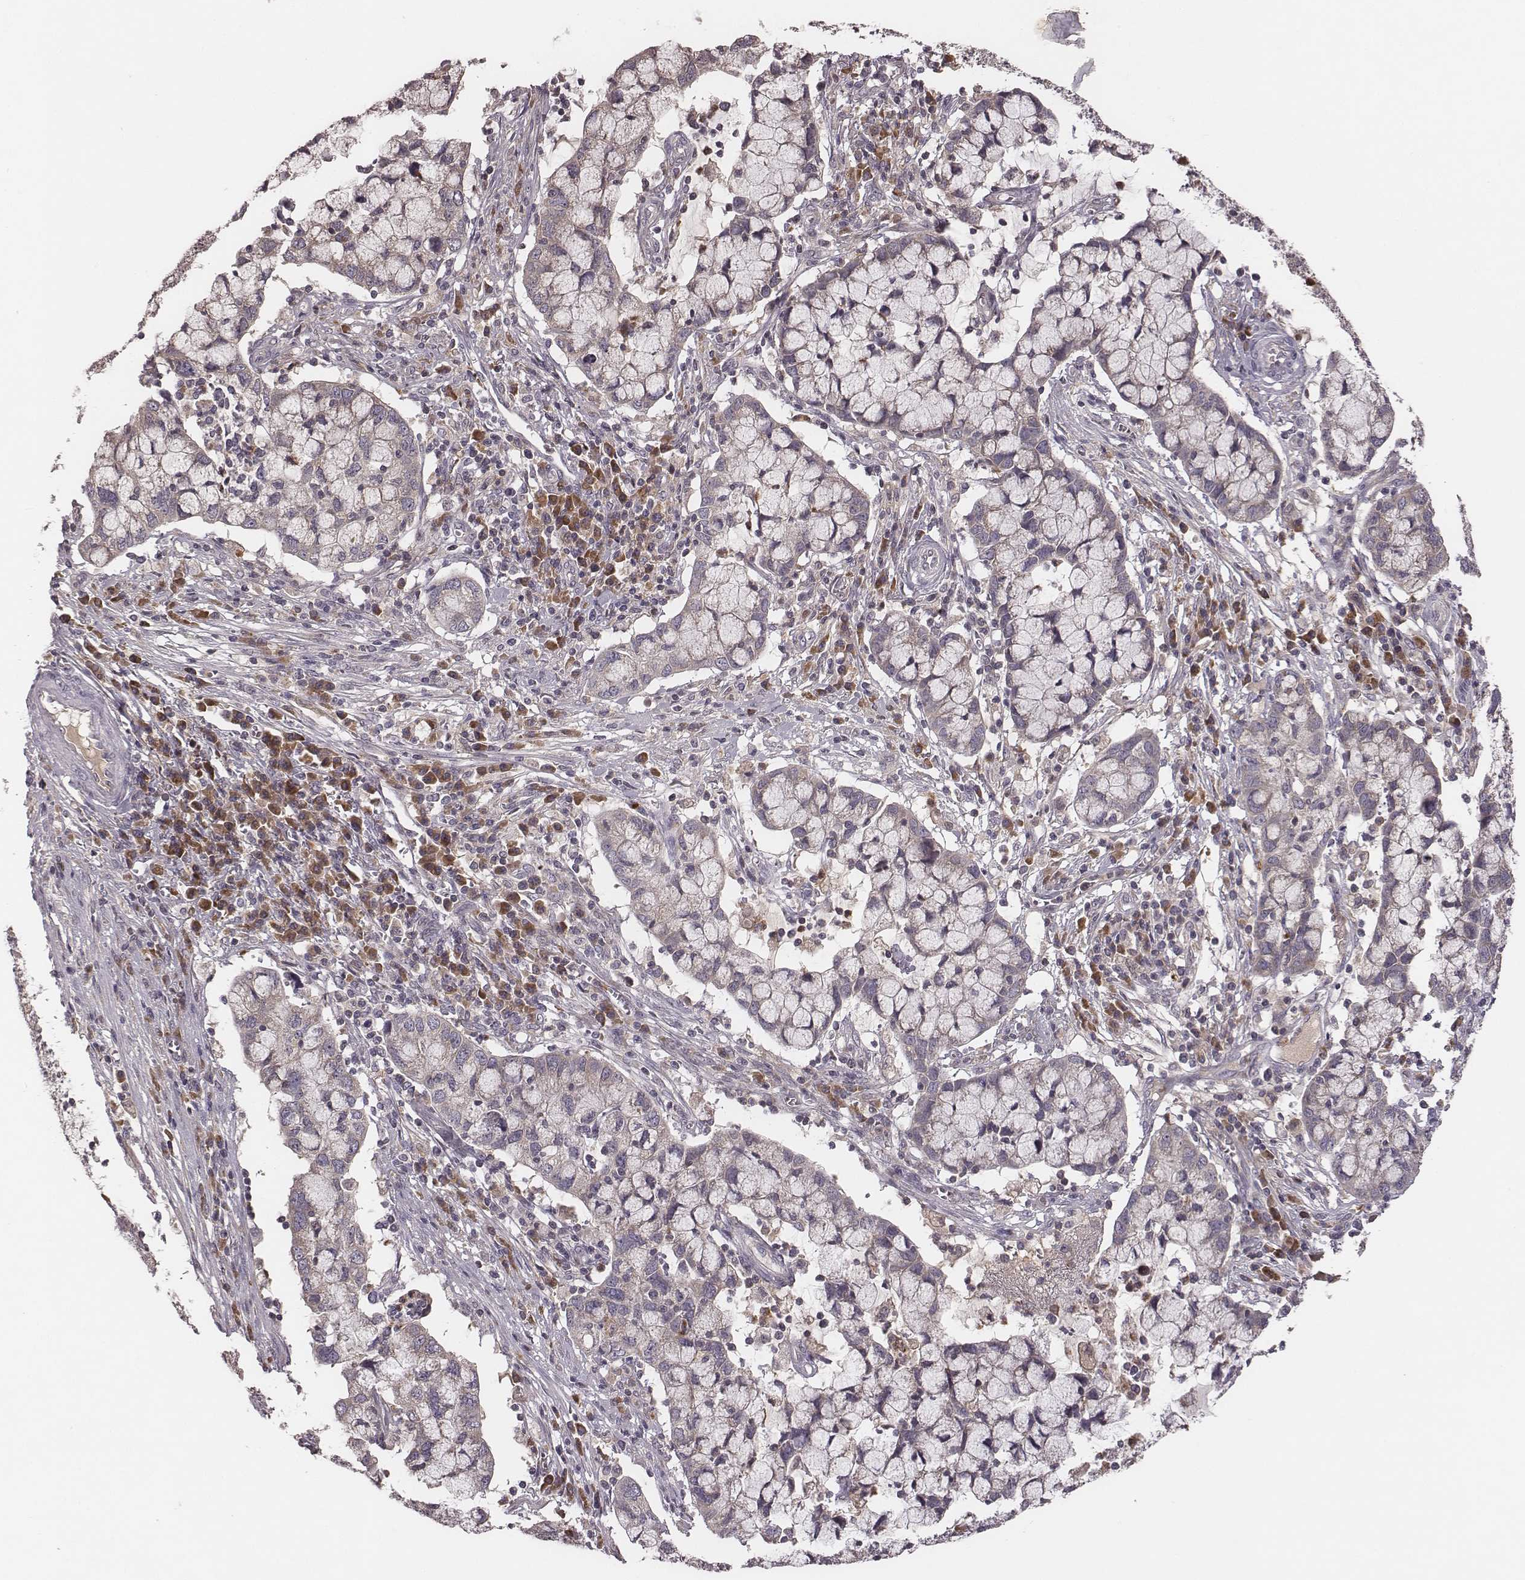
{"staining": {"intensity": "negative", "quantity": "none", "location": "none"}, "tissue": "cervical cancer", "cell_type": "Tumor cells", "image_type": "cancer", "snomed": [{"axis": "morphology", "description": "Adenocarcinoma, NOS"}, {"axis": "topography", "description": "Cervix"}], "caption": "Immunohistochemistry (IHC) of human cervical adenocarcinoma demonstrates no staining in tumor cells. Brightfield microscopy of immunohistochemistry (IHC) stained with DAB (3,3'-diaminobenzidine) (brown) and hematoxylin (blue), captured at high magnification.", "gene": "P2RX5", "patient": {"sex": "female", "age": 40}}